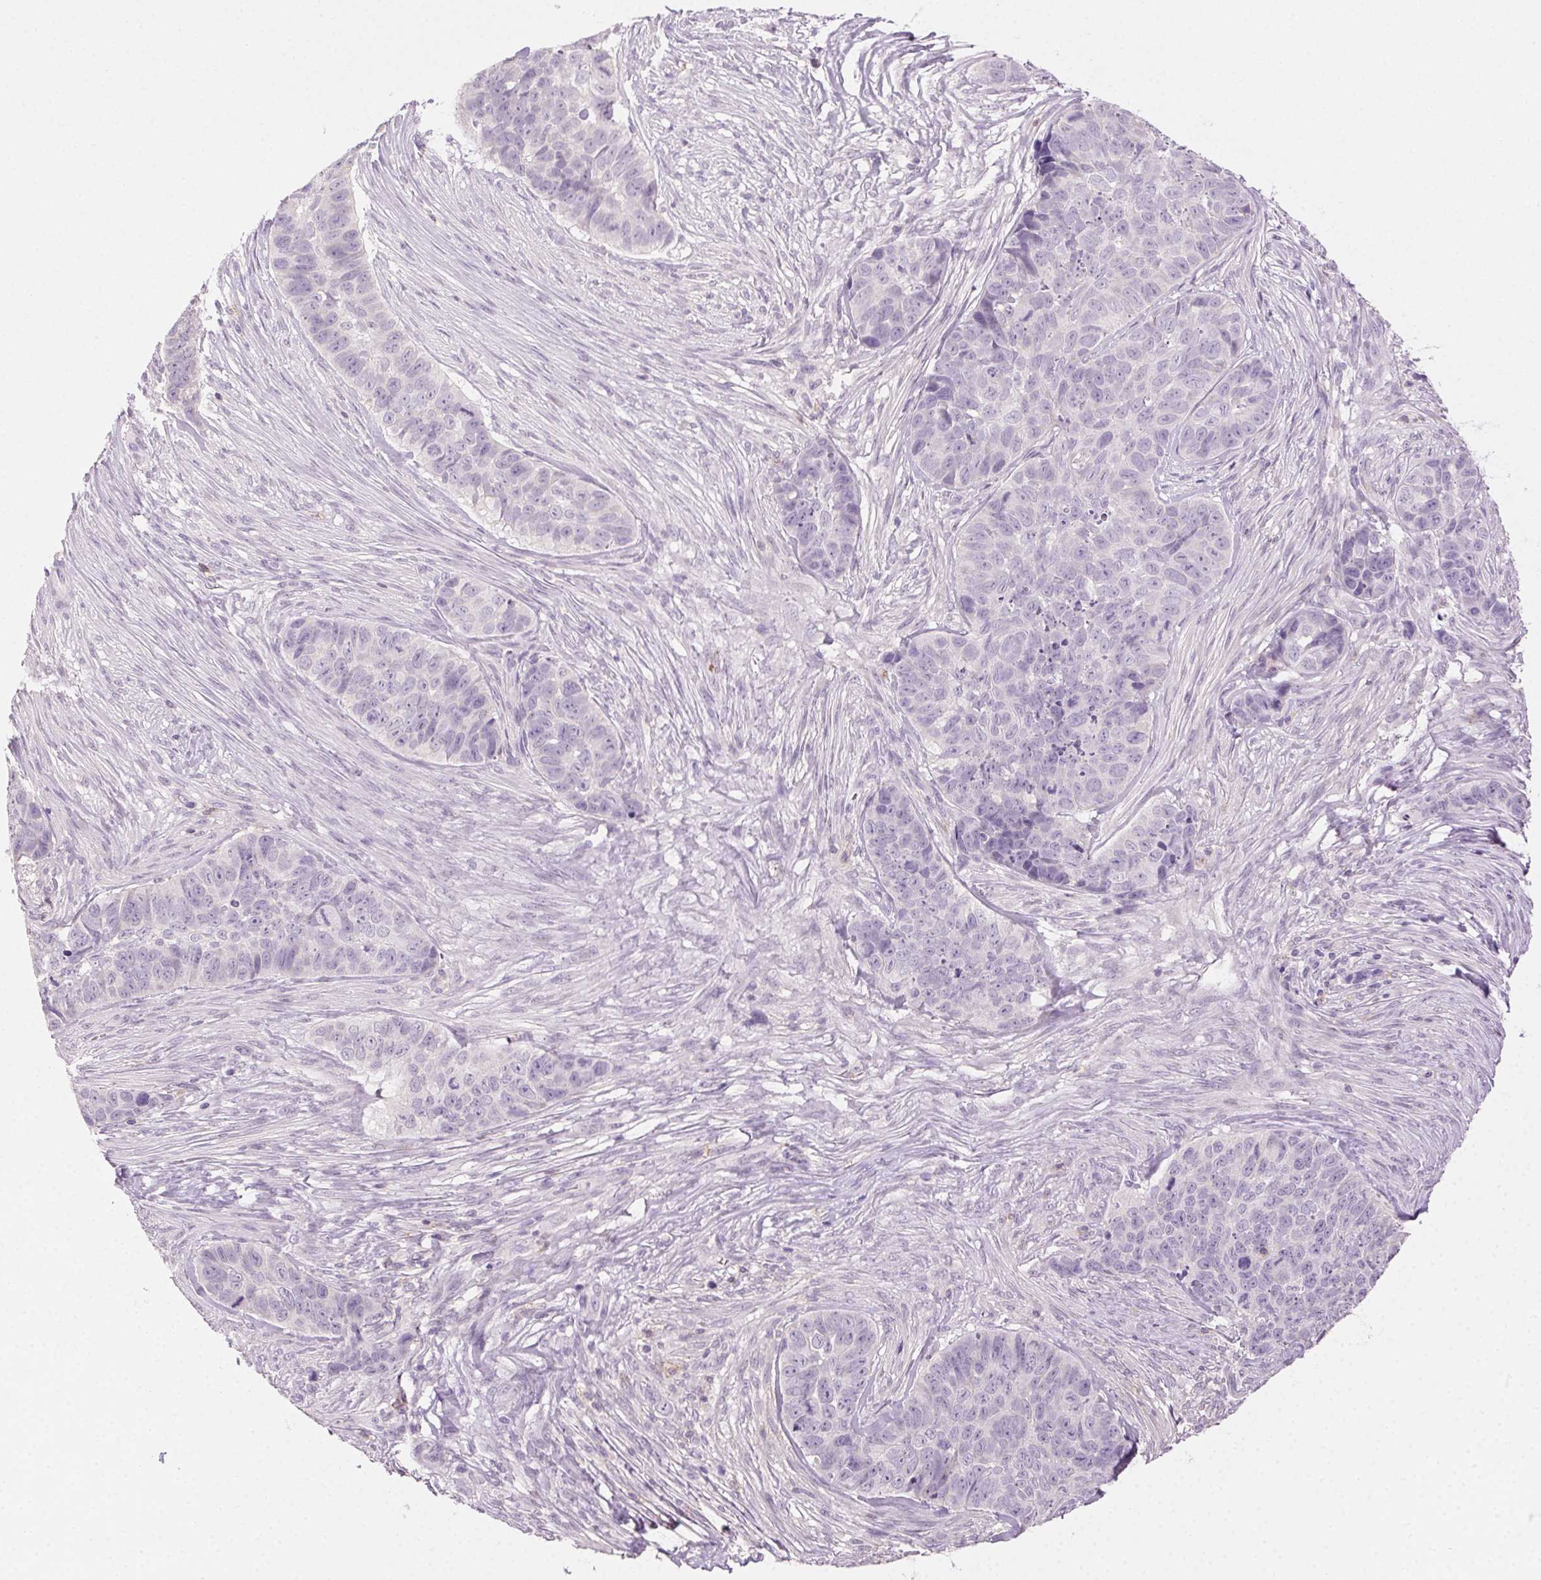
{"staining": {"intensity": "negative", "quantity": "none", "location": "none"}, "tissue": "skin cancer", "cell_type": "Tumor cells", "image_type": "cancer", "snomed": [{"axis": "morphology", "description": "Basal cell carcinoma"}, {"axis": "topography", "description": "Skin"}], "caption": "There is no significant positivity in tumor cells of skin cancer. Nuclei are stained in blue.", "gene": "AKAP5", "patient": {"sex": "female", "age": 82}}